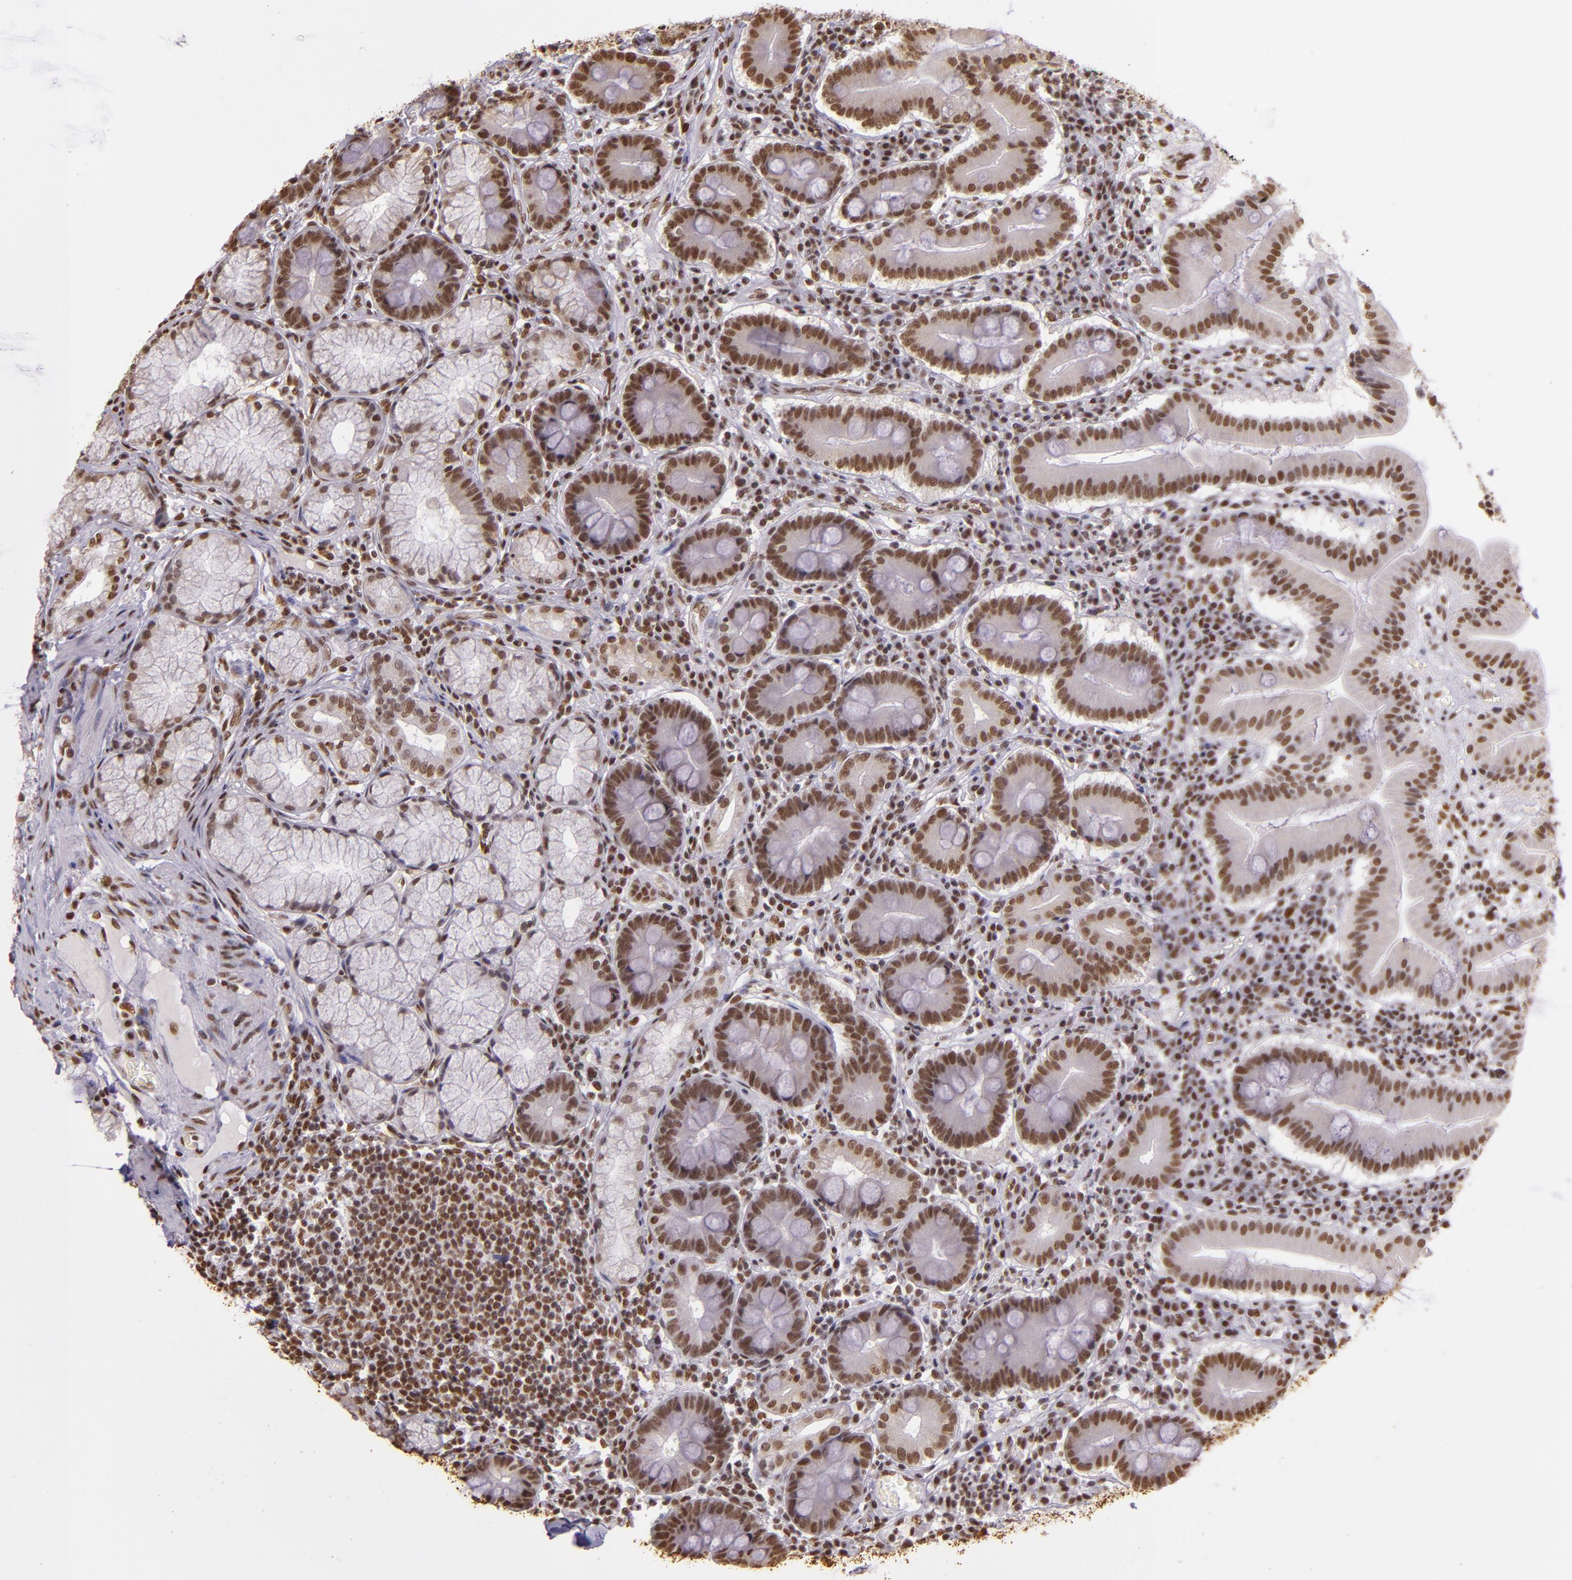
{"staining": {"intensity": "moderate", "quantity": ">75%", "location": "nuclear"}, "tissue": "duodenum", "cell_type": "Glandular cells", "image_type": "normal", "snomed": [{"axis": "morphology", "description": "Normal tissue, NOS"}, {"axis": "topography", "description": "Duodenum"}], "caption": "Duodenum stained with DAB IHC reveals medium levels of moderate nuclear expression in about >75% of glandular cells.", "gene": "USF1", "patient": {"sex": "male", "age": 50}}